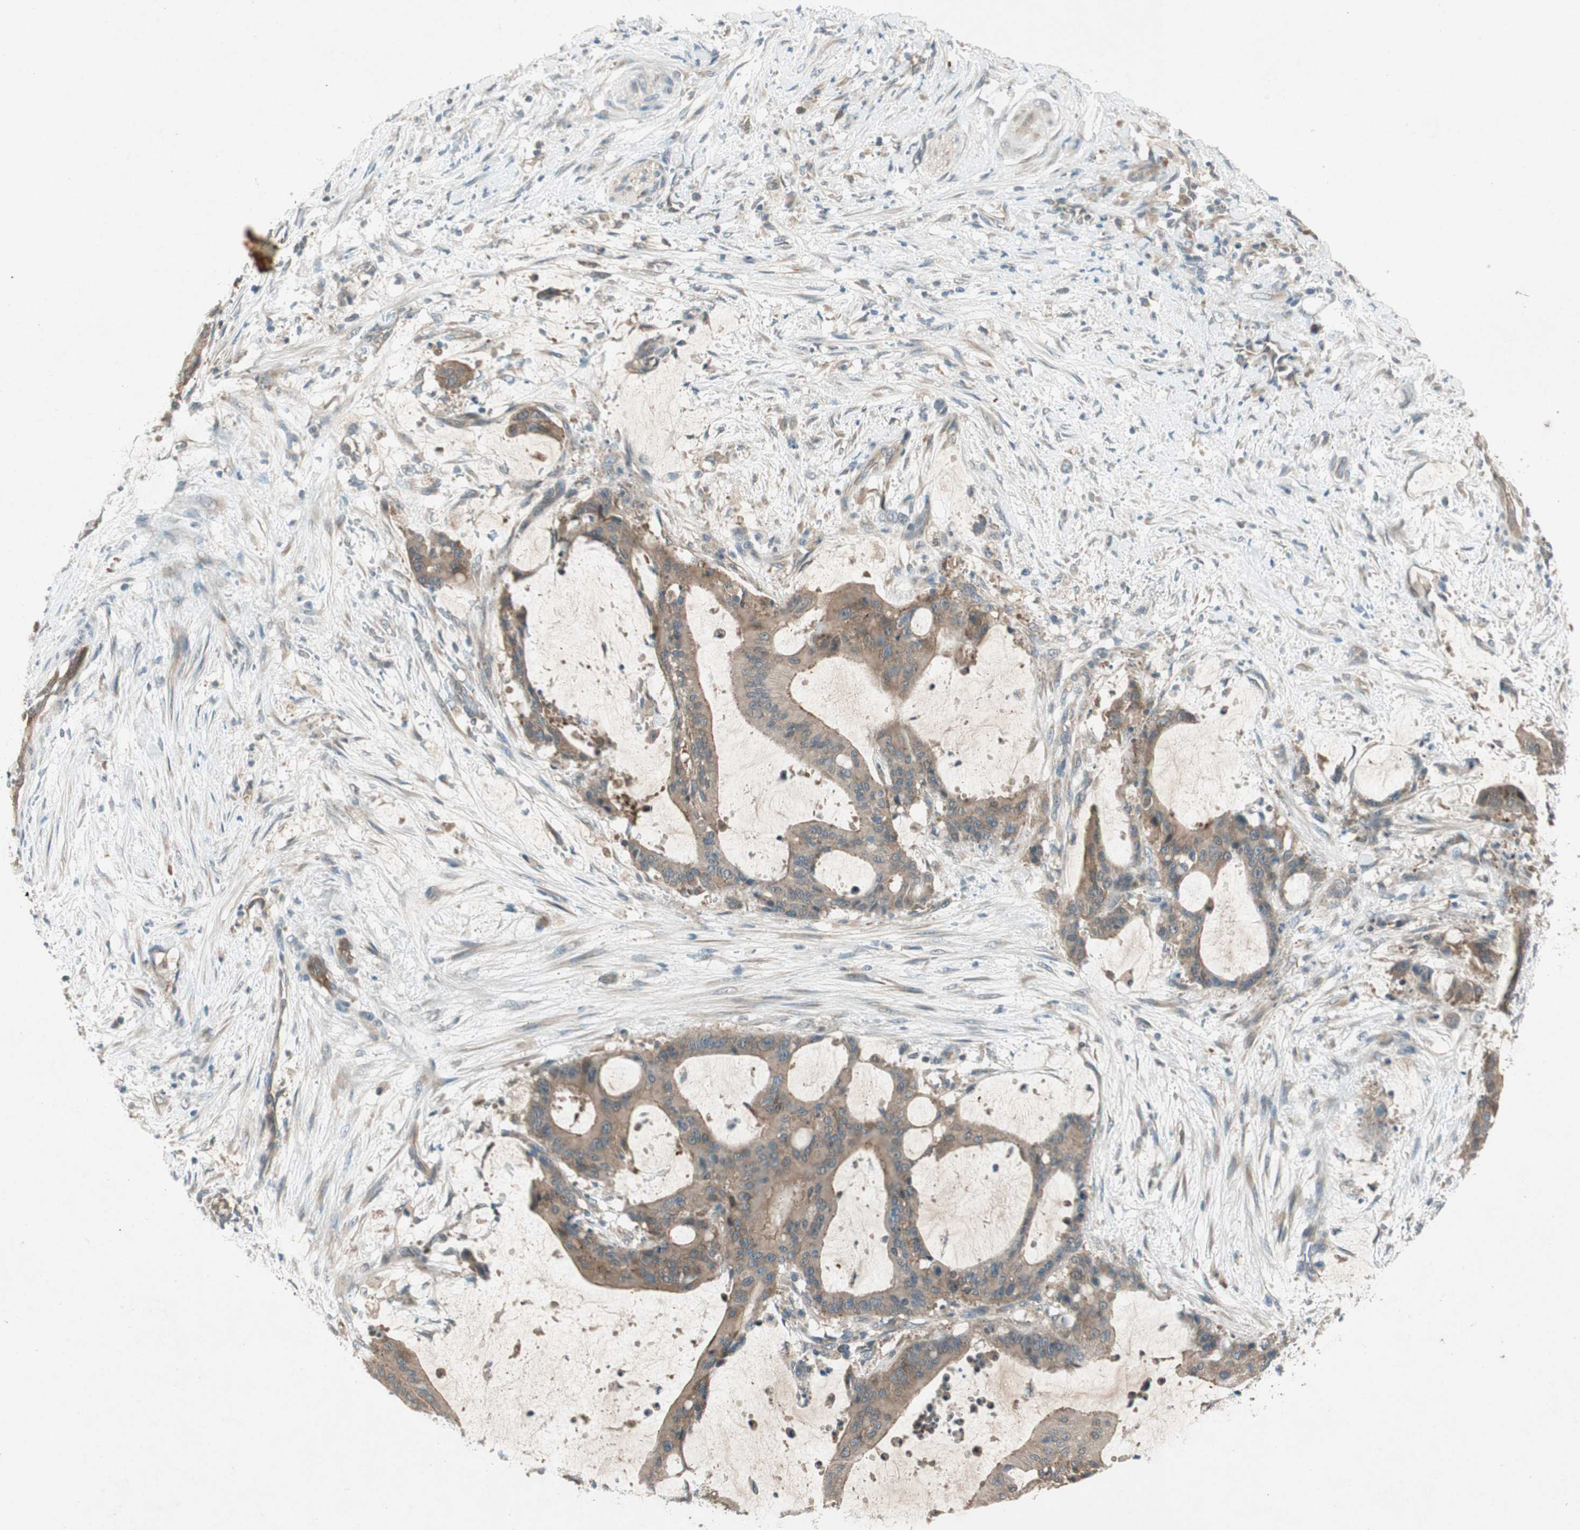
{"staining": {"intensity": "moderate", "quantity": ">75%", "location": "cytoplasmic/membranous"}, "tissue": "liver cancer", "cell_type": "Tumor cells", "image_type": "cancer", "snomed": [{"axis": "morphology", "description": "Cholangiocarcinoma"}, {"axis": "topography", "description": "Liver"}], "caption": "Protein expression analysis of human liver cholangiocarcinoma reveals moderate cytoplasmic/membranous positivity in about >75% of tumor cells.", "gene": "NCLN", "patient": {"sex": "female", "age": 73}}